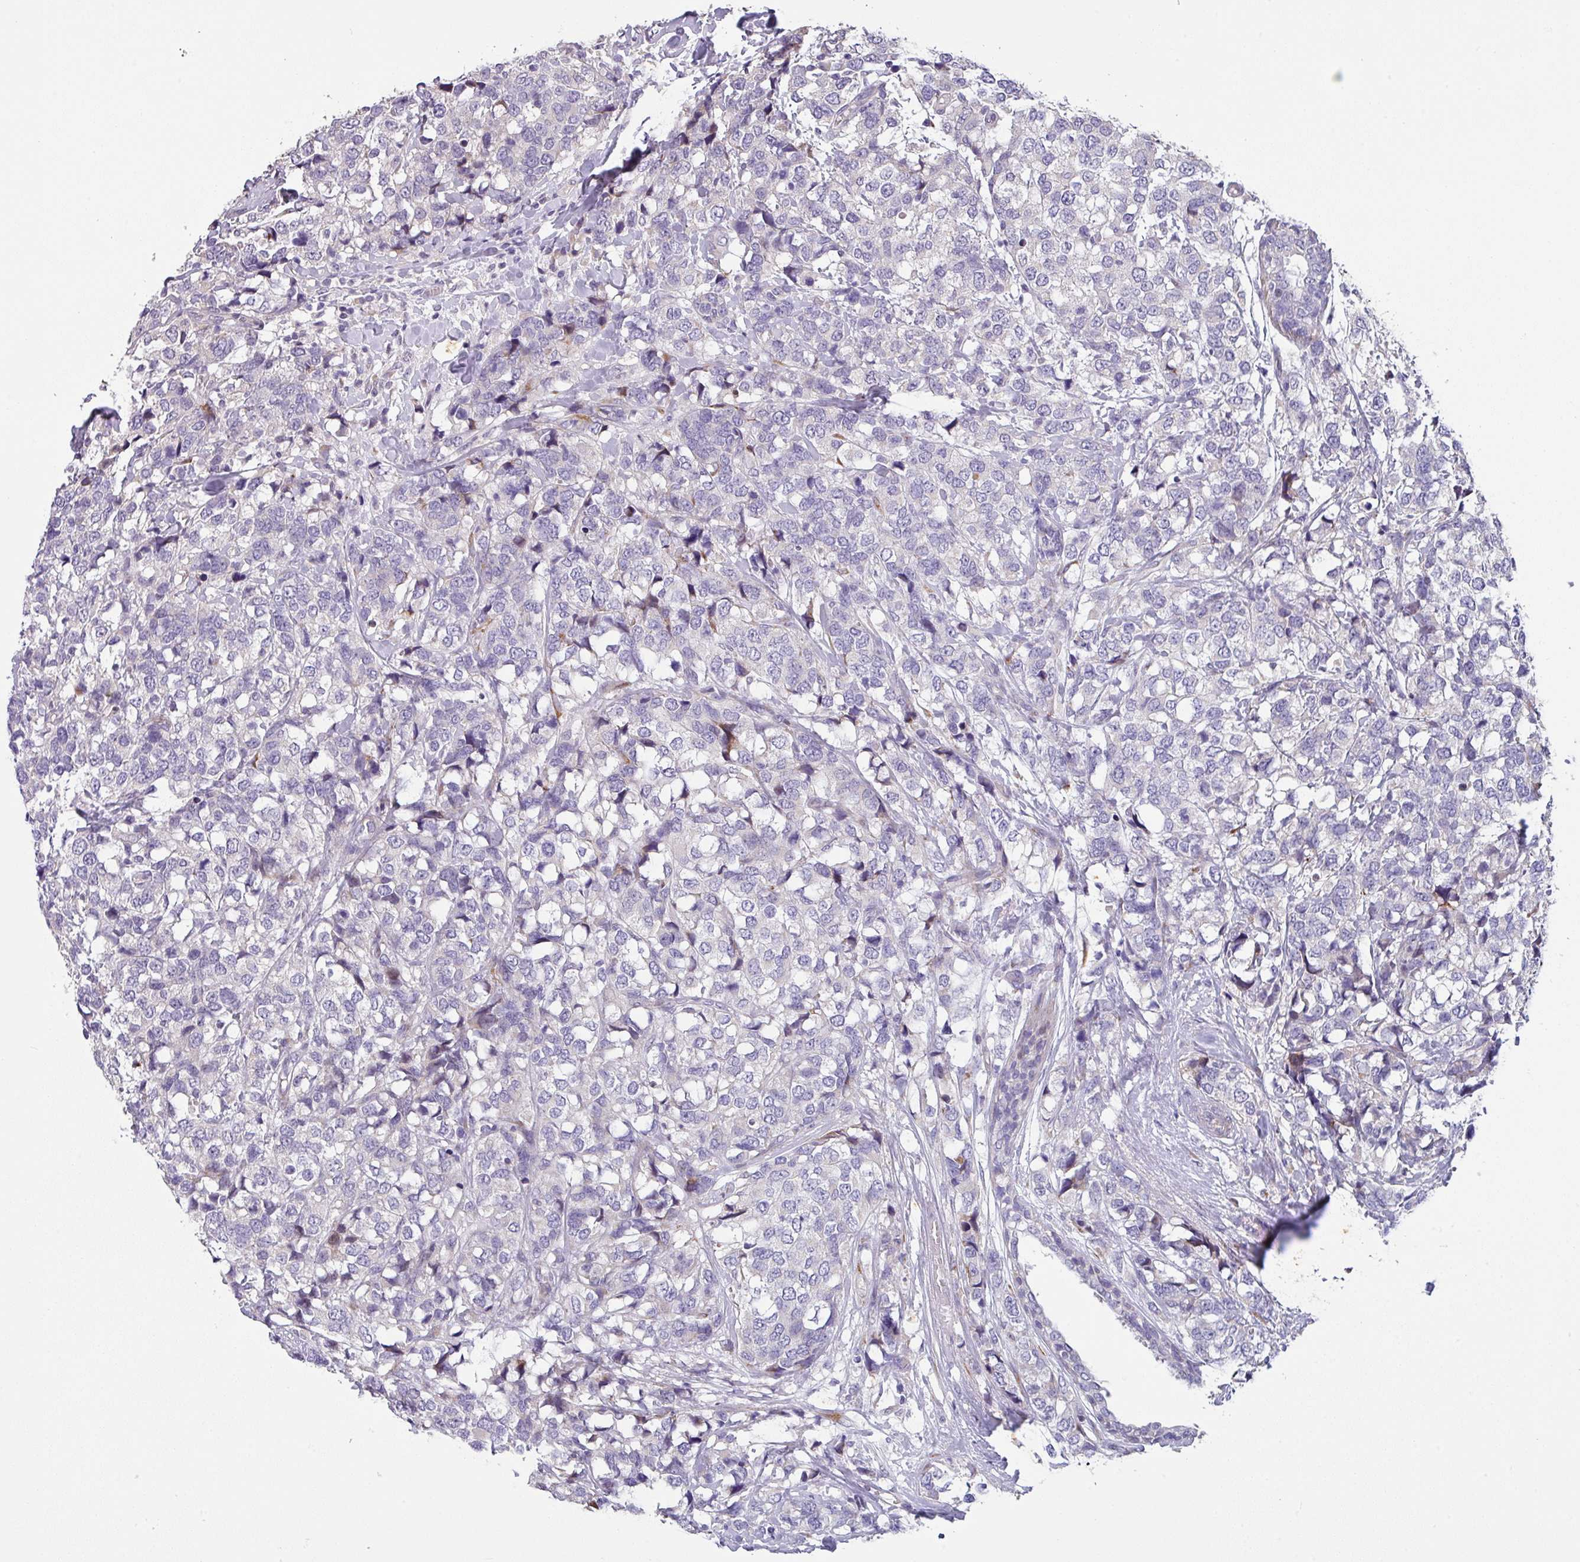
{"staining": {"intensity": "negative", "quantity": "none", "location": "none"}, "tissue": "breast cancer", "cell_type": "Tumor cells", "image_type": "cancer", "snomed": [{"axis": "morphology", "description": "Lobular carcinoma"}, {"axis": "topography", "description": "Breast"}], "caption": "DAB immunohistochemical staining of lobular carcinoma (breast) demonstrates no significant staining in tumor cells.", "gene": "KLHL3", "patient": {"sex": "female", "age": 59}}